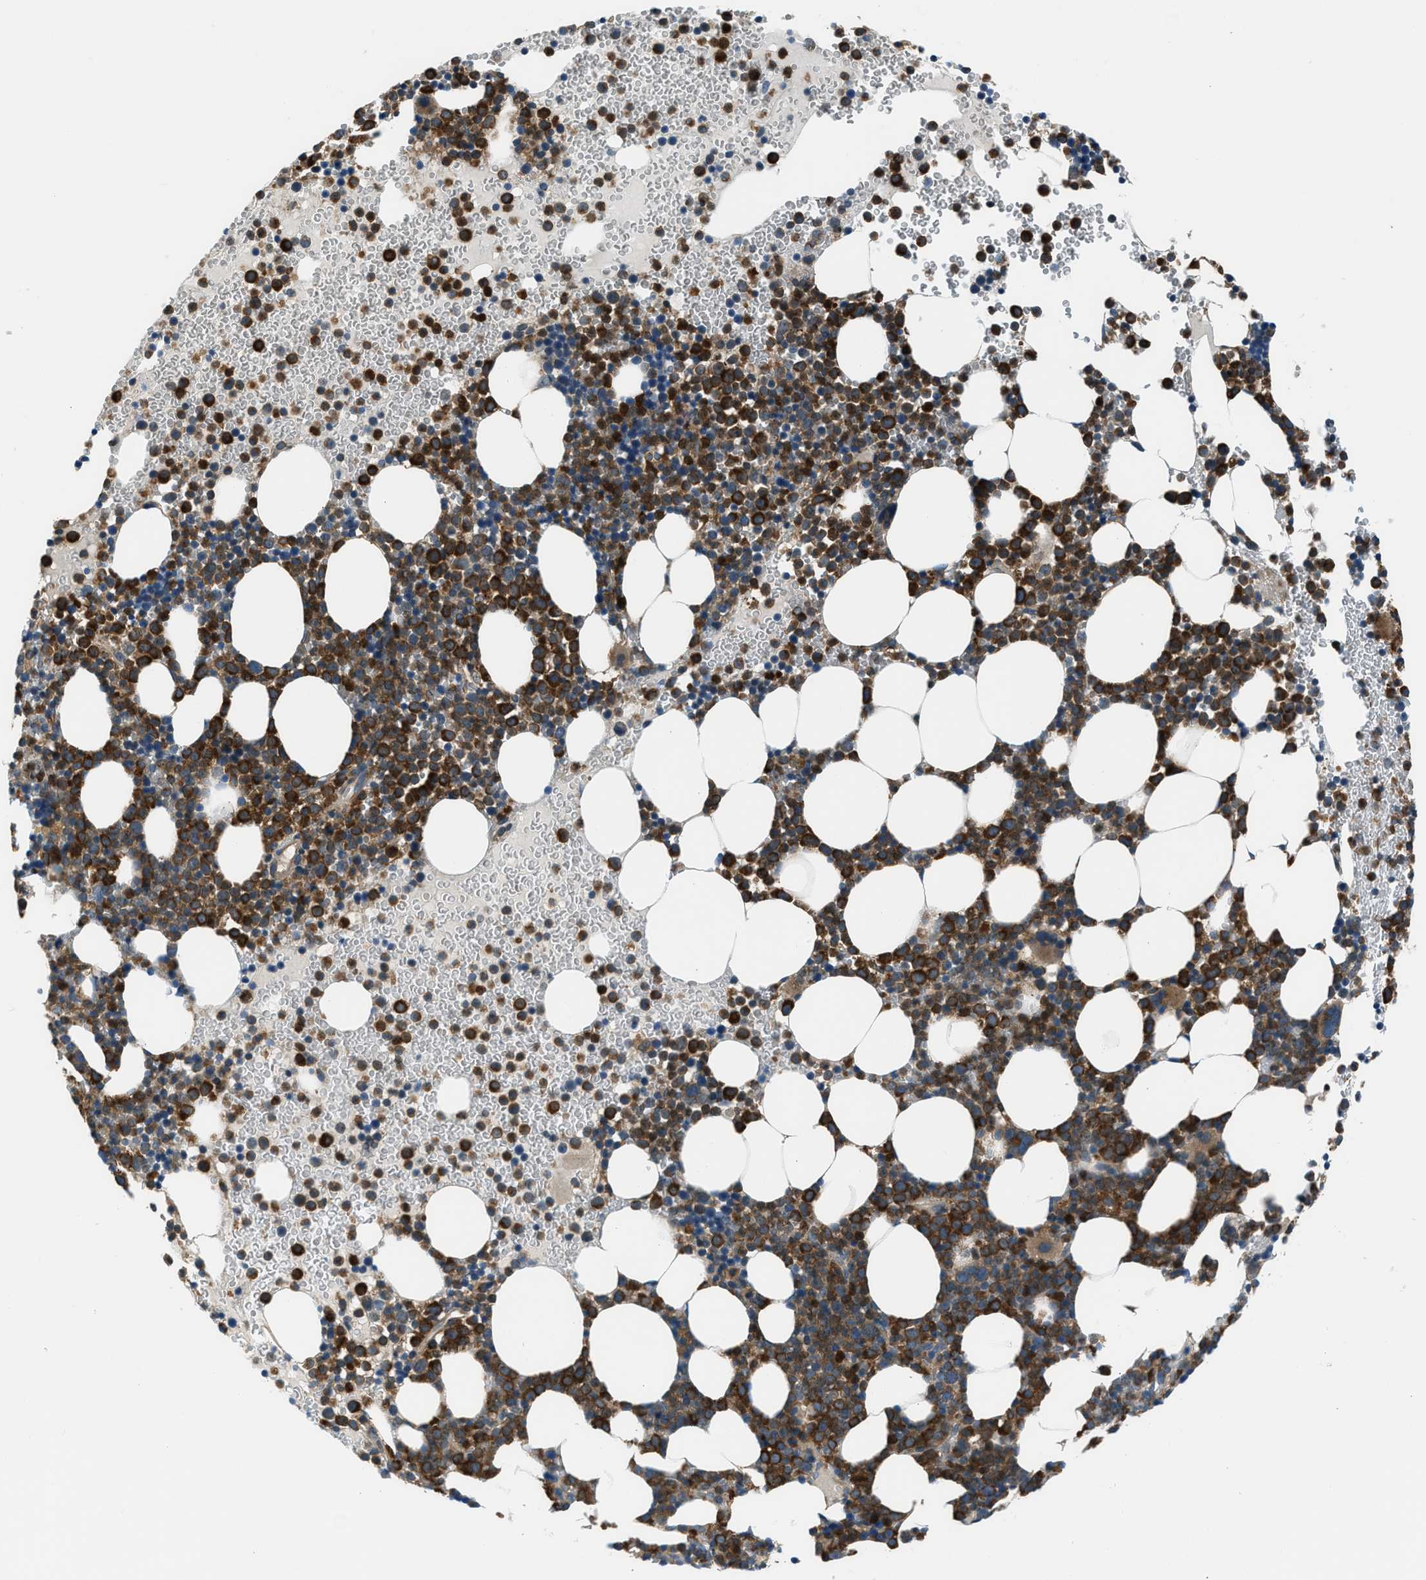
{"staining": {"intensity": "strong", "quantity": "25%-75%", "location": "cytoplasmic/membranous"}, "tissue": "bone marrow", "cell_type": "Hematopoietic cells", "image_type": "normal", "snomed": [{"axis": "morphology", "description": "Normal tissue, NOS"}, {"axis": "morphology", "description": "Inflammation, NOS"}, {"axis": "topography", "description": "Bone marrow"}], "caption": "DAB (3,3'-diaminobenzidine) immunohistochemical staining of benign human bone marrow displays strong cytoplasmic/membranous protein positivity in approximately 25%-75% of hematopoietic cells. Ihc stains the protein in brown and the nuclei are stained blue.", "gene": "EDARADD", "patient": {"sex": "female", "age": 67}}